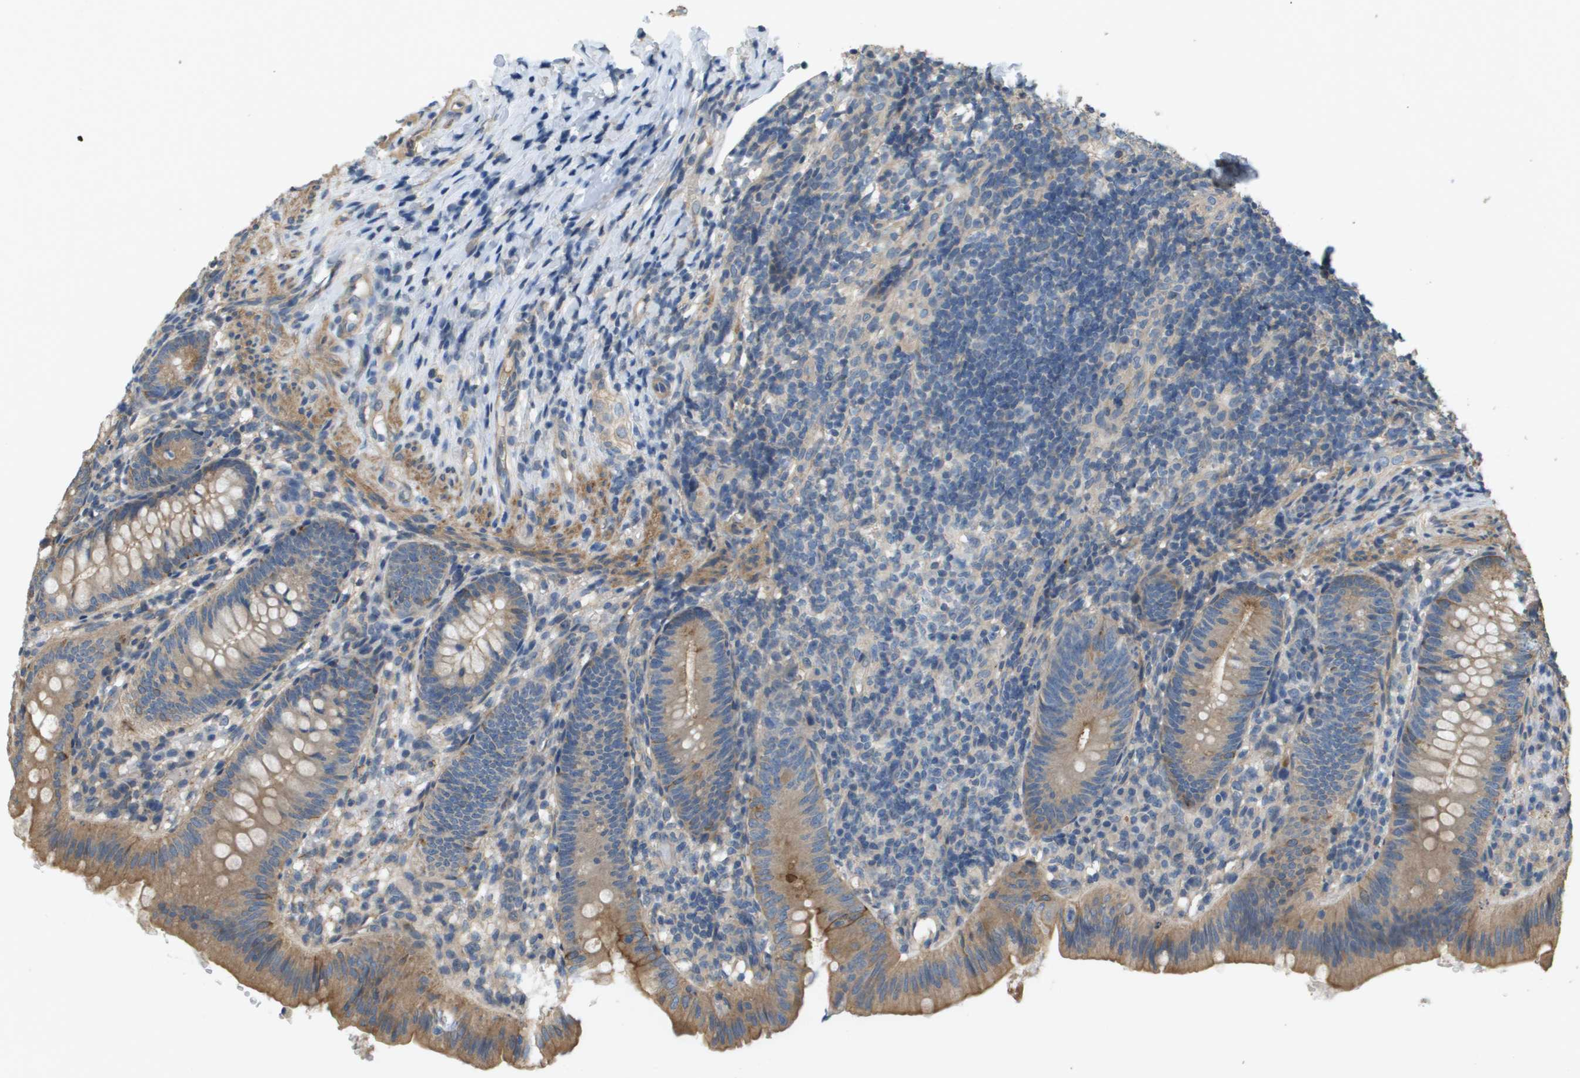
{"staining": {"intensity": "moderate", "quantity": ">75%", "location": "cytoplasmic/membranous"}, "tissue": "appendix", "cell_type": "Glandular cells", "image_type": "normal", "snomed": [{"axis": "morphology", "description": "Normal tissue, NOS"}, {"axis": "topography", "description": "Appendix"}], "caption": "The immunohistochemical stain labels moderate cytoplasmic/membranous staining in glandular cells of benign appendix. The protein of interest is stained brown, and the nuclei are stained in blue (DAB (3,3'-diaminobenzidine) IHC with brightfield microscopy, high magnification).", "gene": "KRT23", "patient": {"sex": "male", "age": 1}}